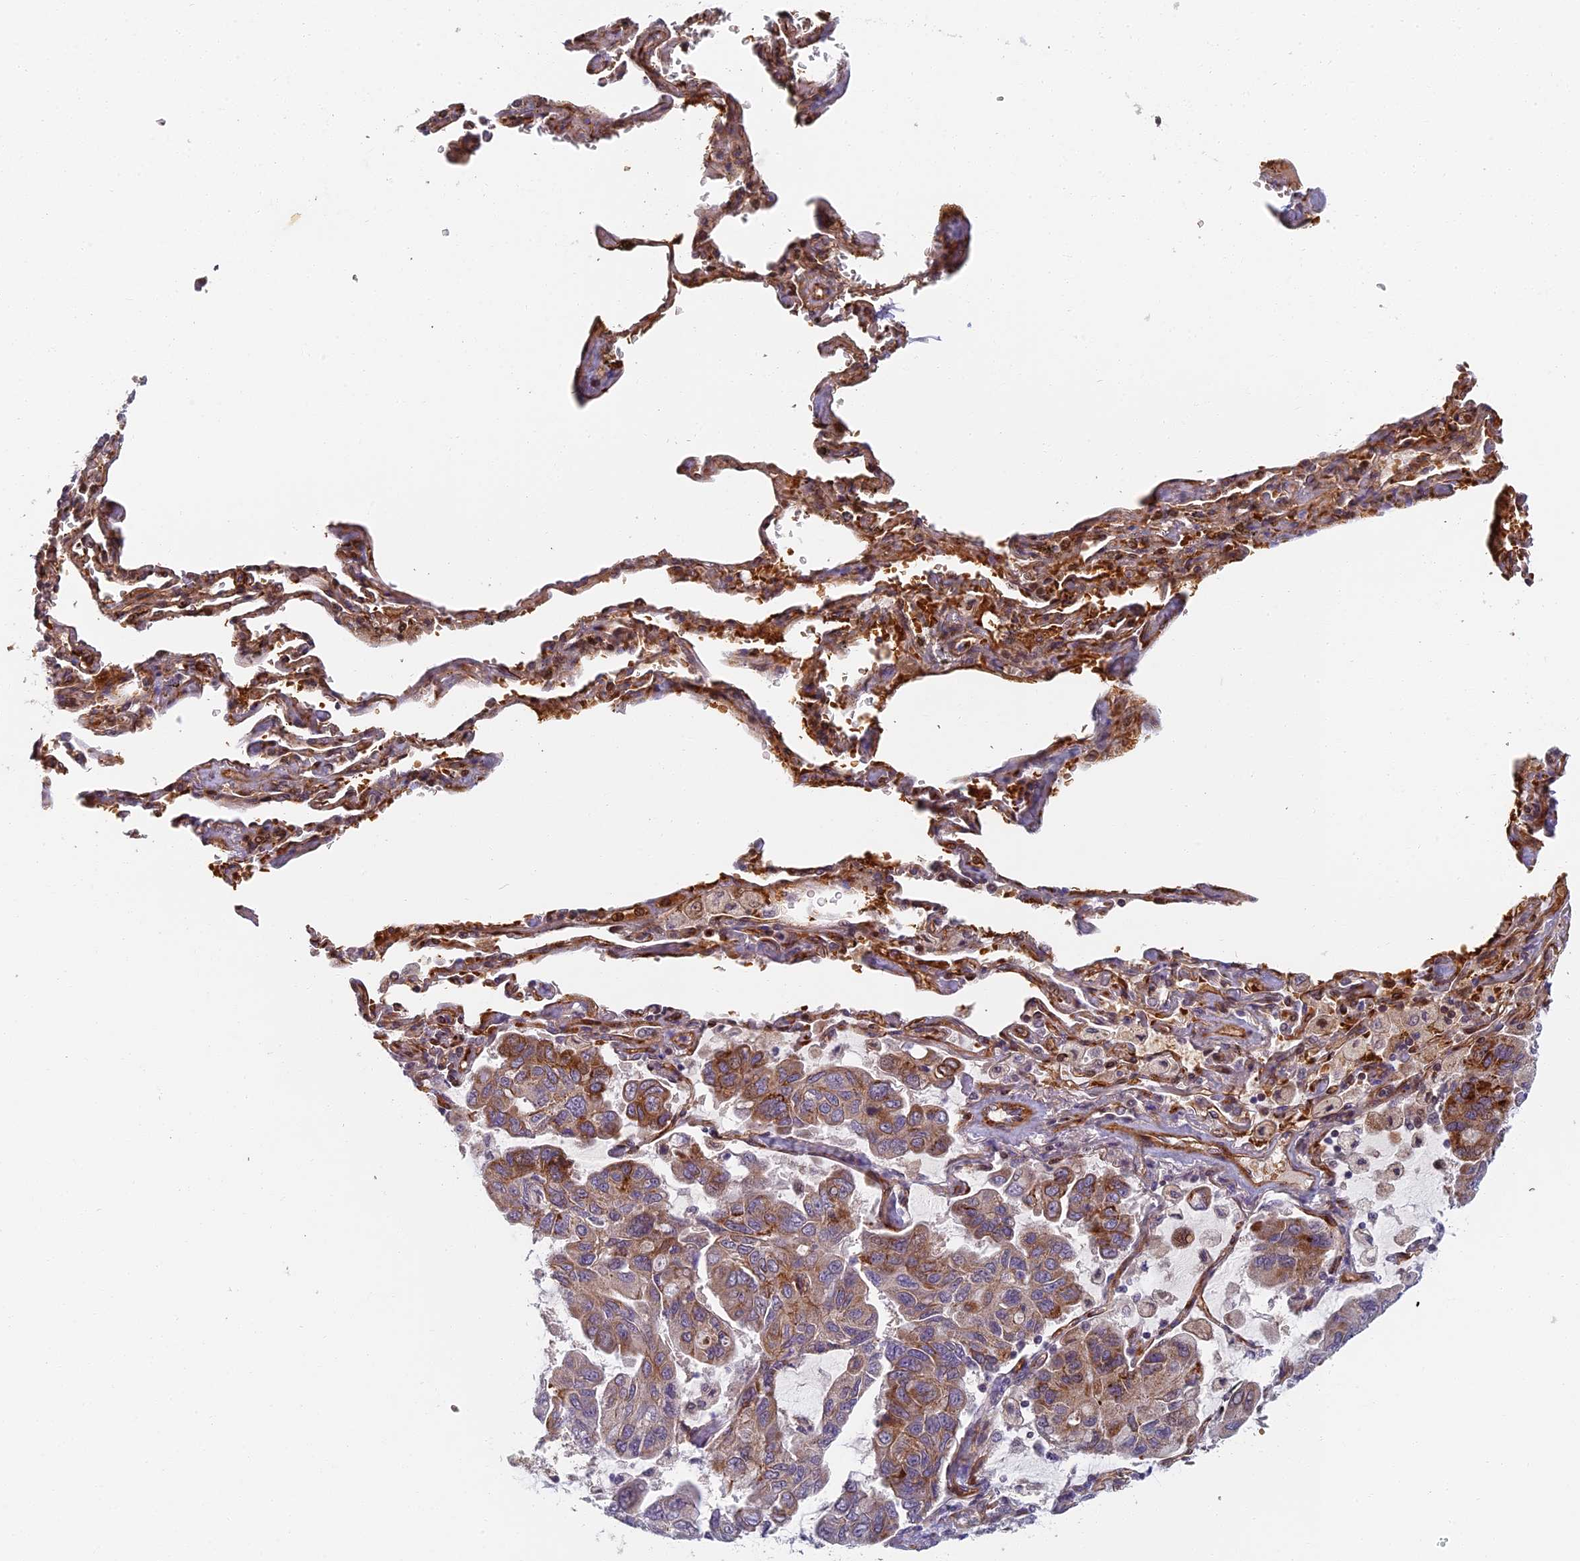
{"staining": {"intensity": "weak", "quantity": "<25%", "location": "cytoplasmic/membranous"}, "tissue": "lung cancer", "cell_type": "Tumor cells", "image_type": "cancer", "snomed": [{"axis": "morphology", "description": "Adenocarcinoma, NOS"}, {"axis": "topography", "description": "Lung"}], "caption": "High magnification brightfield microscopy of lung cancer stained with DAB (brown) and counterstained with hematoxylin (blue): tumor cells show no significant positivity.", "gene": "ABCB10", "patient": {"sex": "male", "age": 64}}